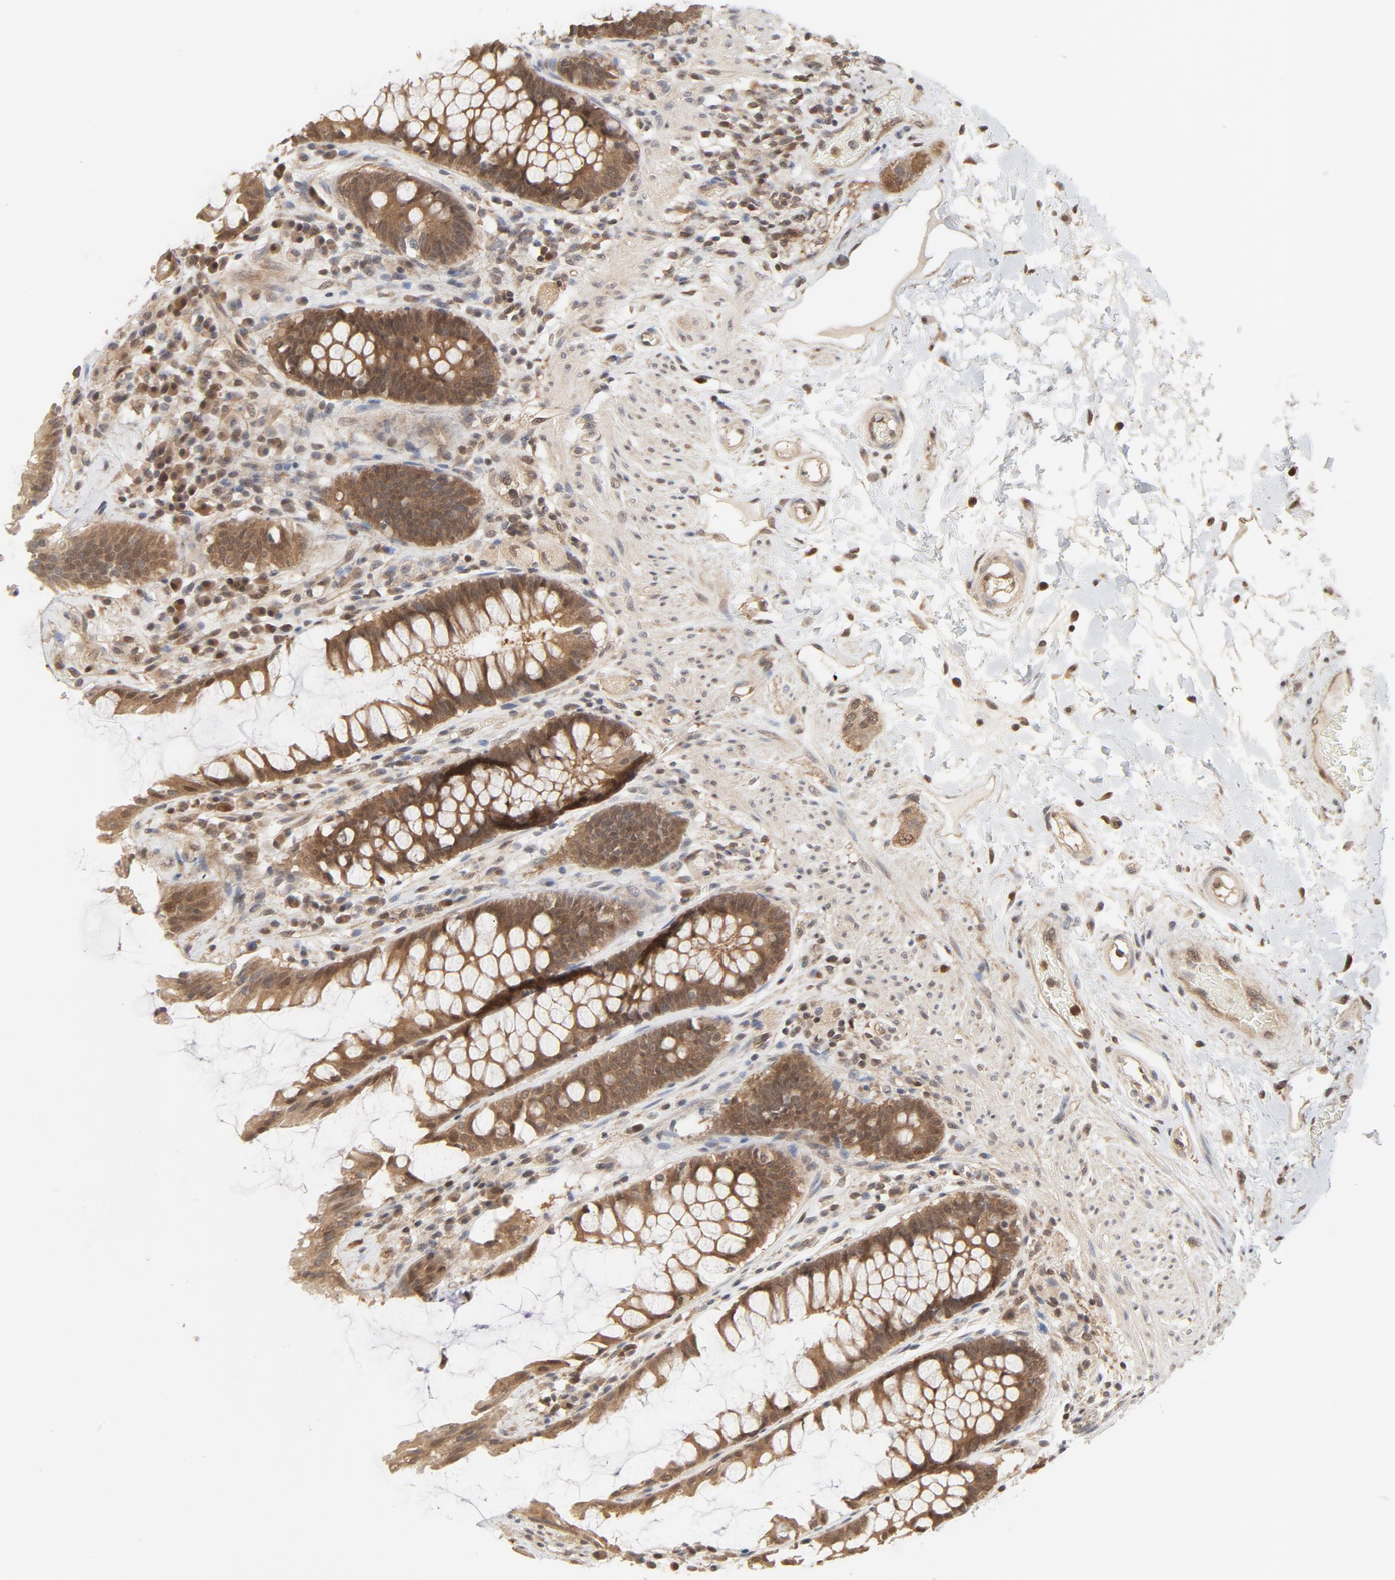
{"staining": {"intensity": "moderate", "quantity": ">75%", "location": "cytoplasmic/membranous,nuclear"}, "tissue": "rectum", "cell_type": "Glandular cells", "image_type": "normal", "snomed": [{"axis": "morphology", "description": "Normal tissue, NOS"}, {"axis": "topography", "description": "Rectum"}], "caption": "An immunohistochemistry (IHC) histopathology image of unremarkable tissue is shown. Protein staining in brown highlights moderate cytoplasmic/membranous,nuclear positivity in rectum within glandular cells.", "gene": "NEDD8", "patient": {"sex": "female", "age": 46}}